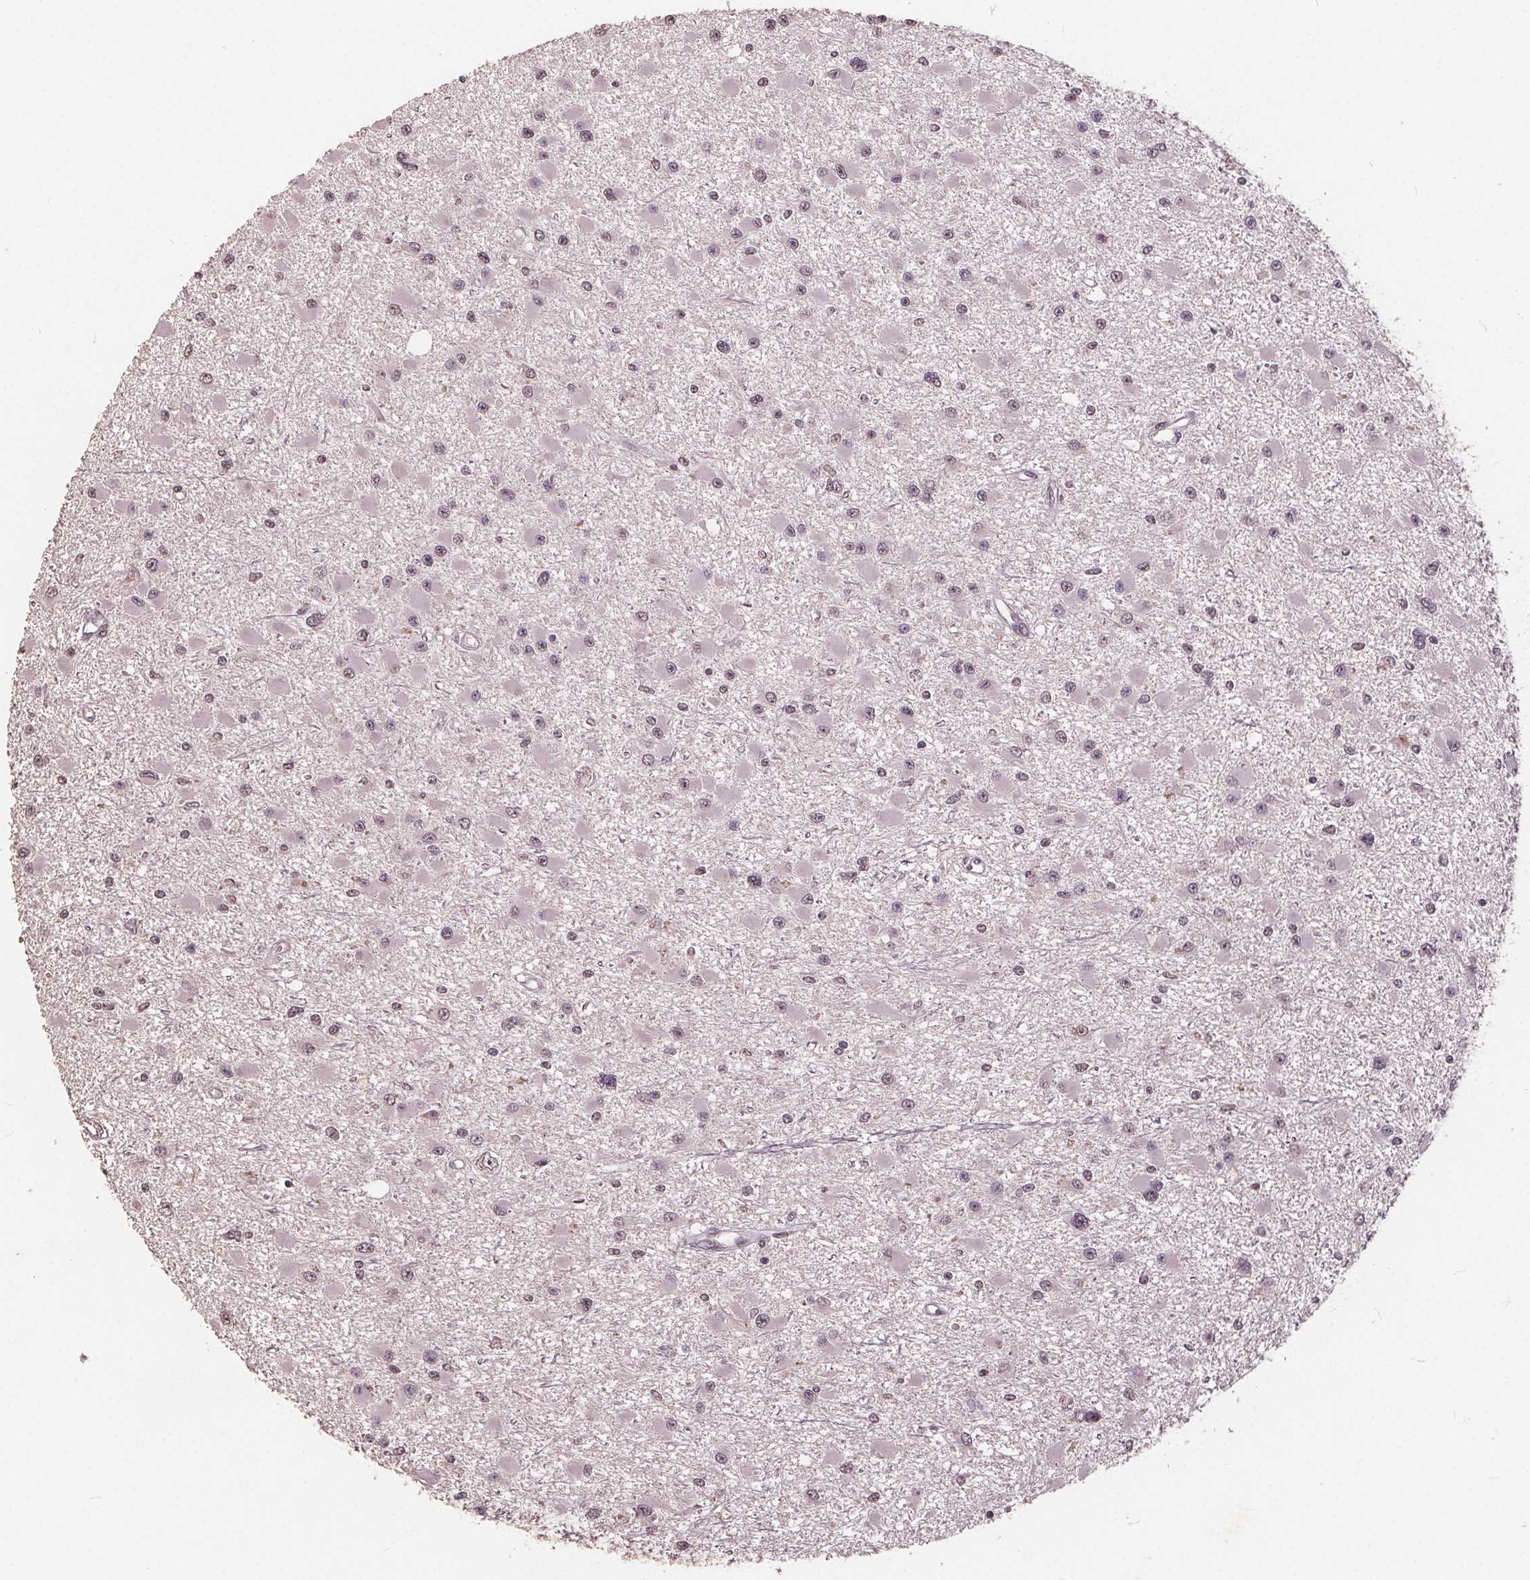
{"staining": {"intensity": "weak", "quantity": "<25%", "location": "nuclear"}, "tissue": "glioma", "cell_type": "Tumor cells", "image_type": "cancer", "snomed": [{"axis": "morphology", "description": "Glioma, malignant, High grade"}, {"axis": "topography", "description": "Brain"}], "caption": "Glioma was stained to show a protein in brown. There is no significant positivity in tumor cells.", "gene": "DNMT3B", "patient": {"sex": "male", "age": 54}}